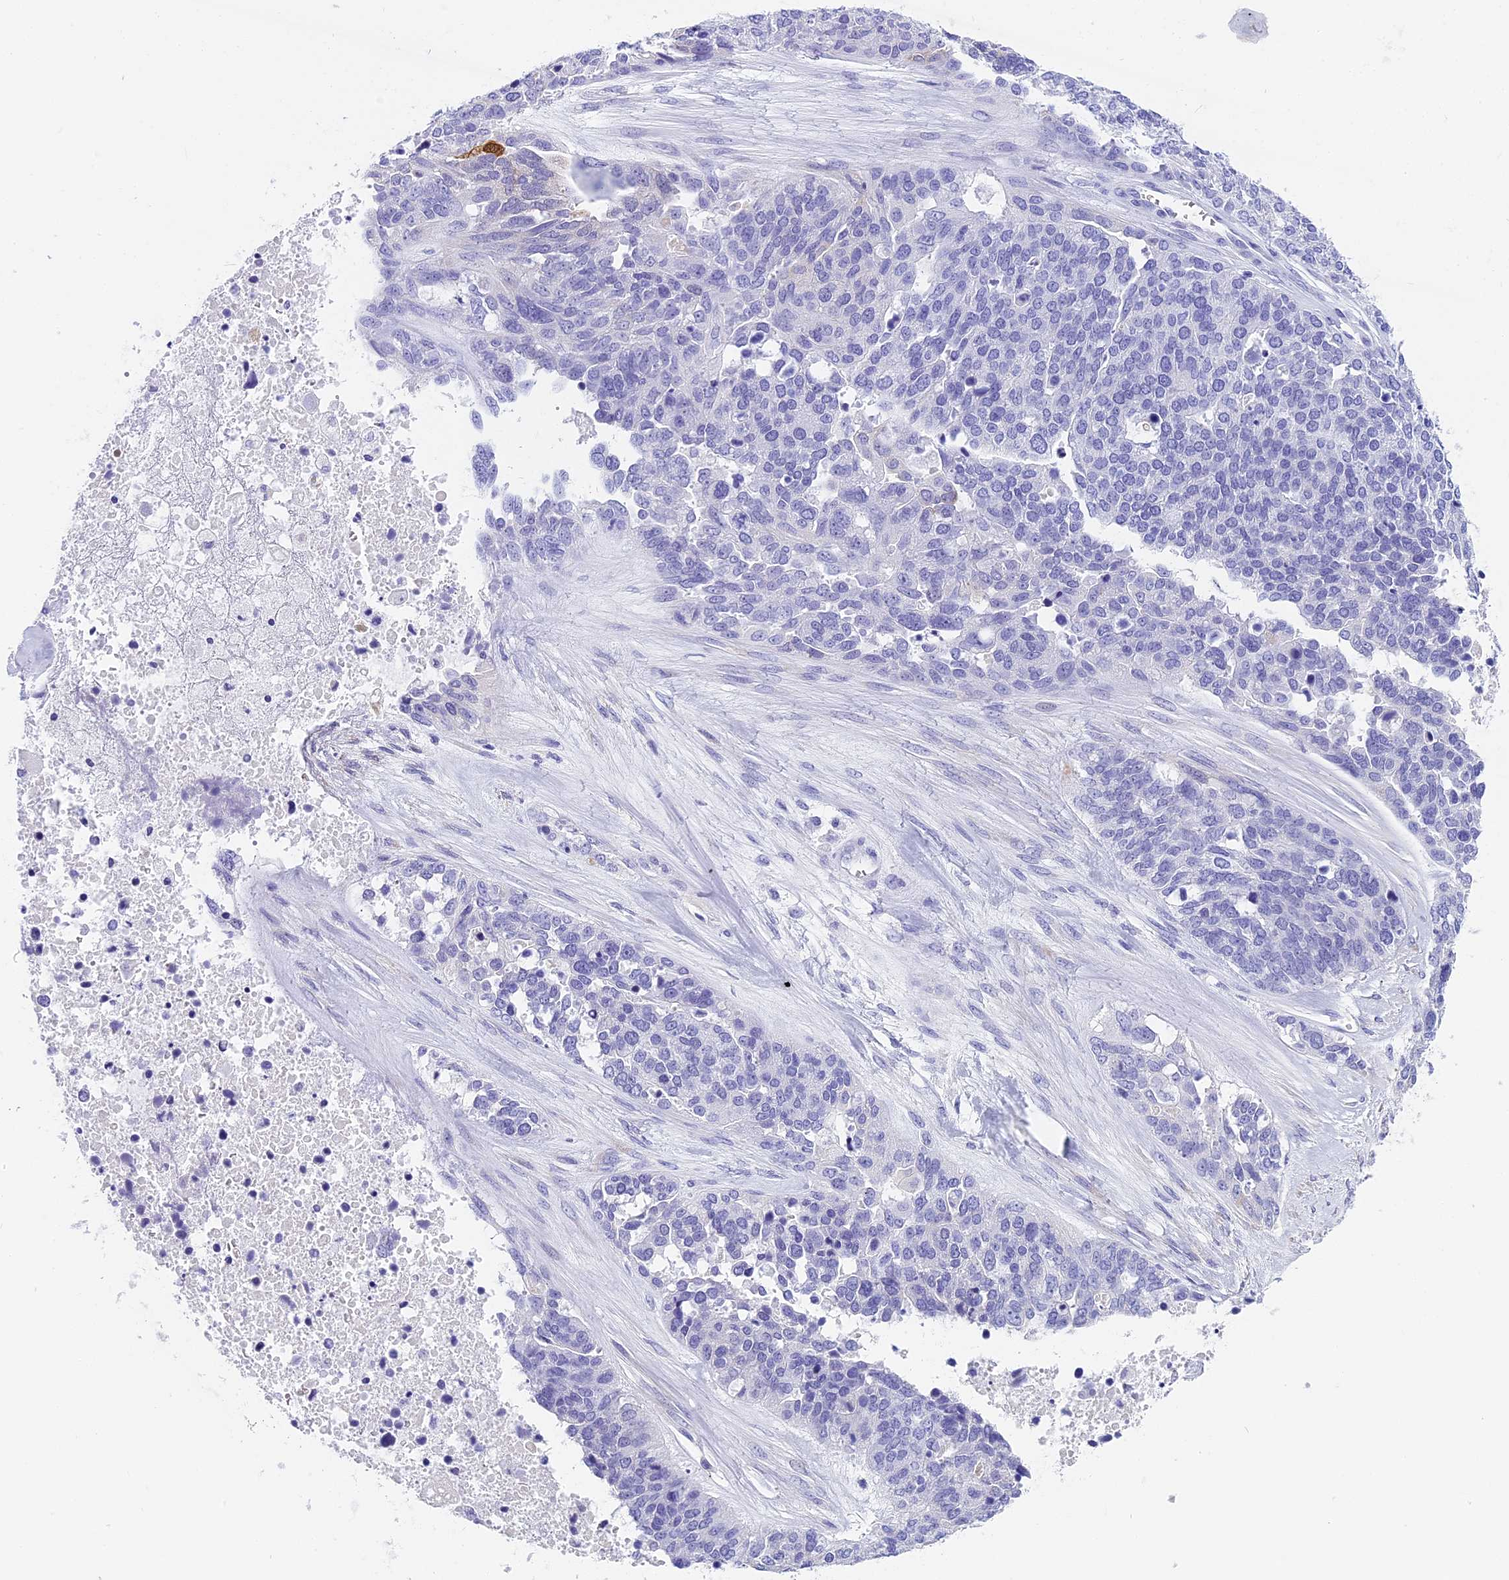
{"staining": {"intensity": "negative", "quantity": "none", "location": "none"}, "tissue": "ovarian cancer", "cell_type": "Tumor cells", "image_type": "cancer", "snomed": [{"axis": "morphology", "description": "Cystadenocarcinoma, serous, NOS"}, {"axis": "topography", "description": "Ovary"}], "caption": "Immunohistochemical staining of ovarian cancer (serous cystadenocarcinoma) shows no significant positivity in tumor cells.", "gene": "KCTD14", "patient": {"sex": "female", "age": 44}}